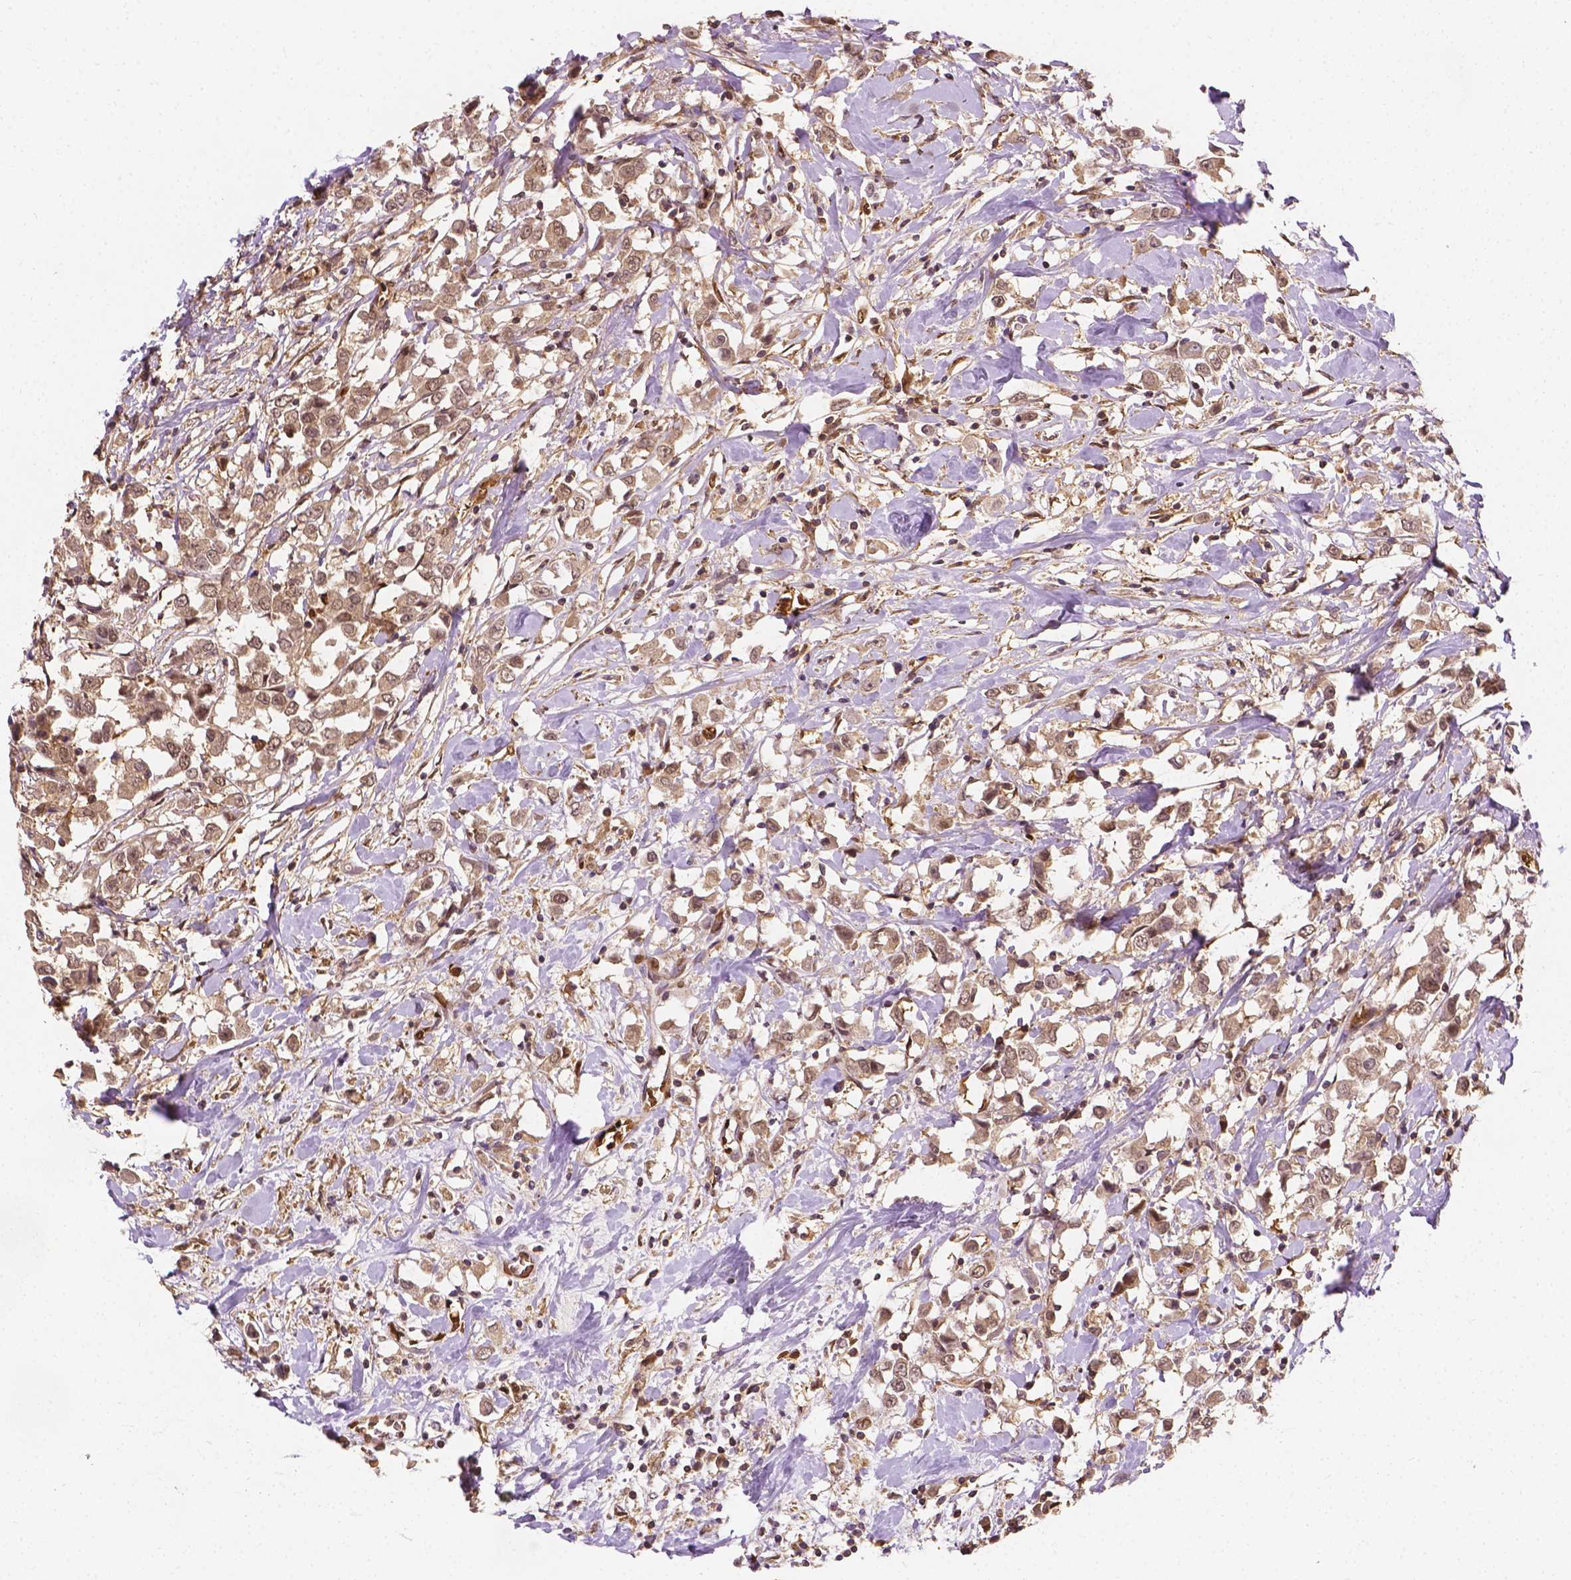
{"staining": {"intensity": "weak", "quantity": ">75%", "location": "cytoplasmic/membranous,nuclear"}, "tissue": "breast cancer", "cell_type": "Tumor cells", "image_type": "cancer", "snomed": [{"axis": "morphology", "description": "Duct carcinoma"}, {"axis": "topography", "description": "Breast"}], "caption": "Tumor cells show low levels of weak cytoplasmic/membranous and nuclear positivity in approximately >75% of cells in human breast intraductal carcinoma.", "gene": "YAP1", "patient": {"sex": "female", "age": 61}}